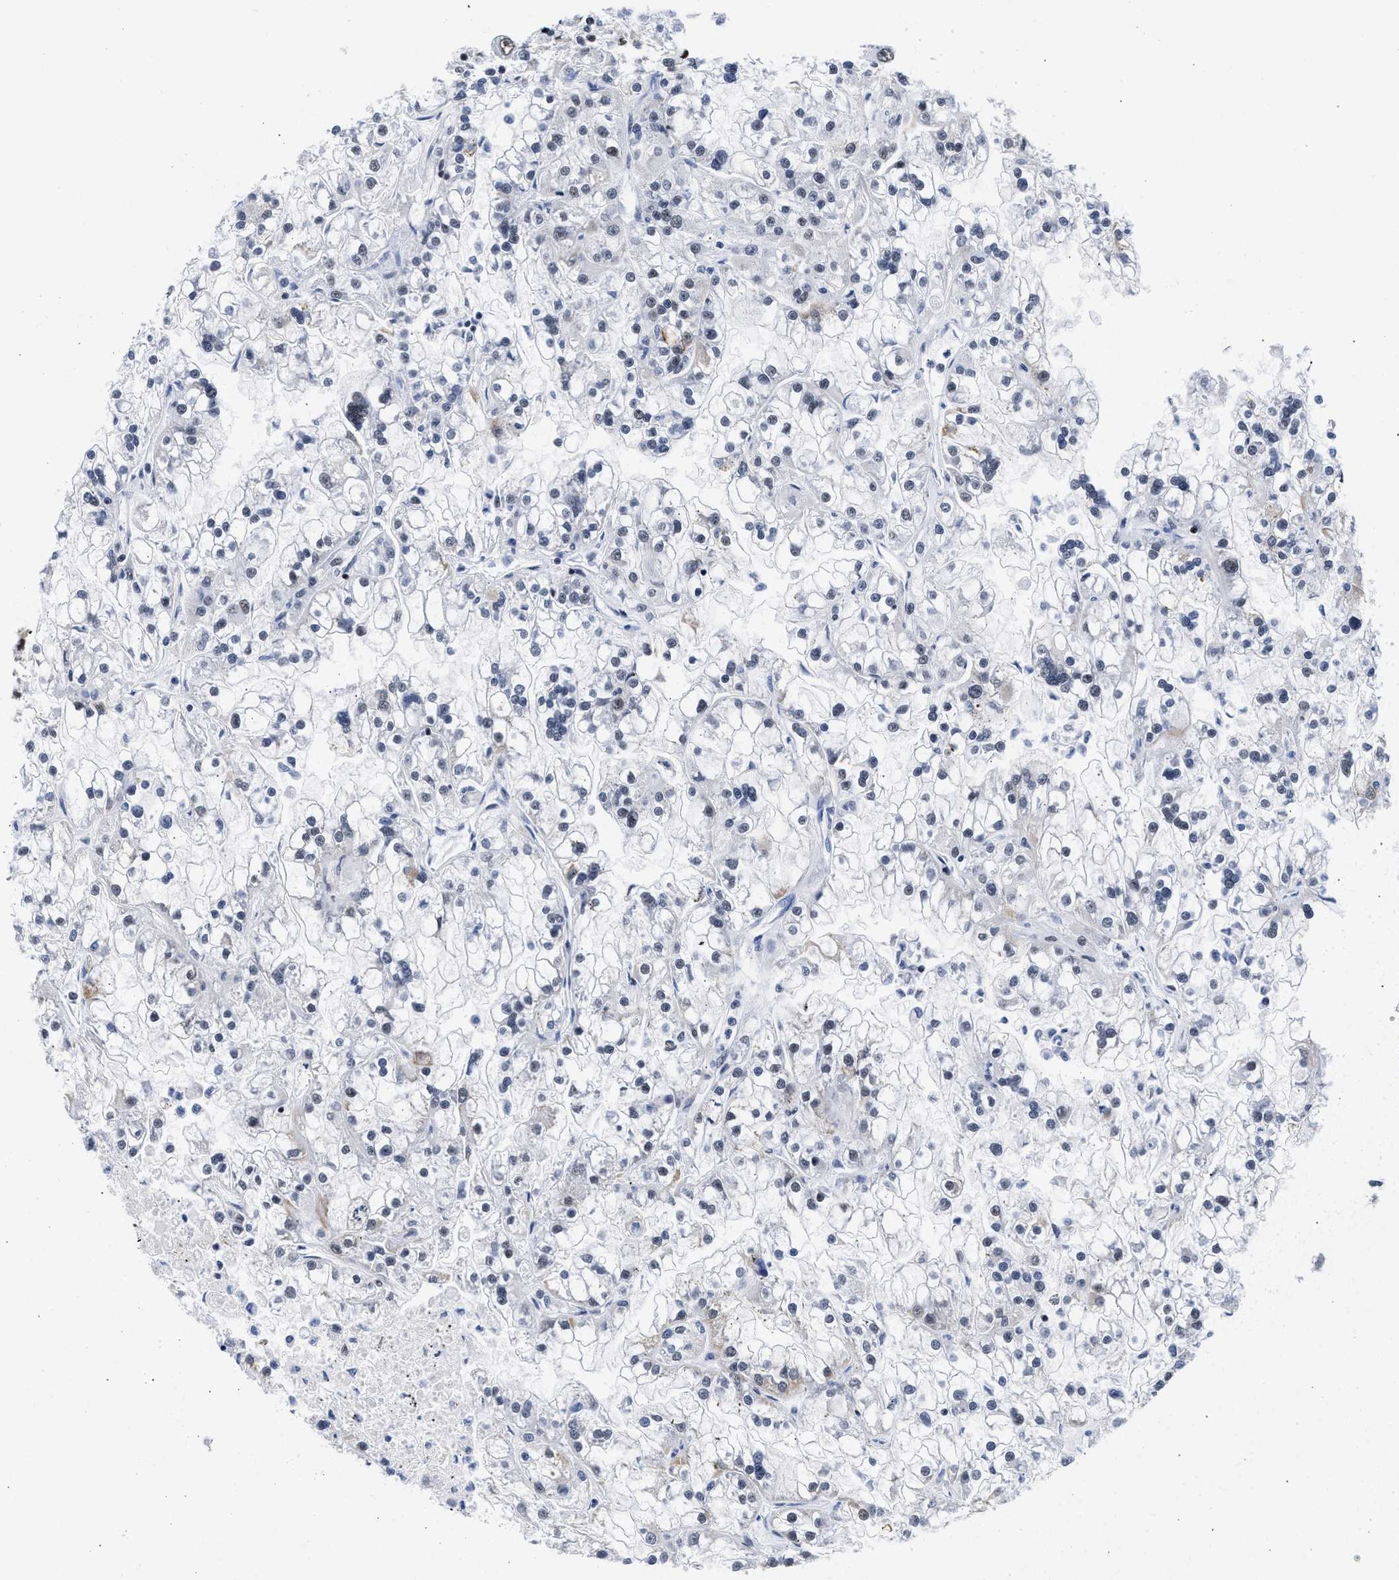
{"staining": {"intensity": "weak", "quantity": "<25%", "location": "nuclear"}, "tissue": "renal cancer", "cell_type": "Tumor cells", "image_type": "cancer", "snomed": [{"axis": "morphology", "description": "Adenocarcinoma, NOS"}, {"axis": "topography", "description": "Kidney"}], "caption": "Human adenocarcinoma (renal) stained for a protein using immunohistochemistry displays no expression in tumor cells.", "gene": "RBM8A", "patient": {"sex": "female", "age": 52}}